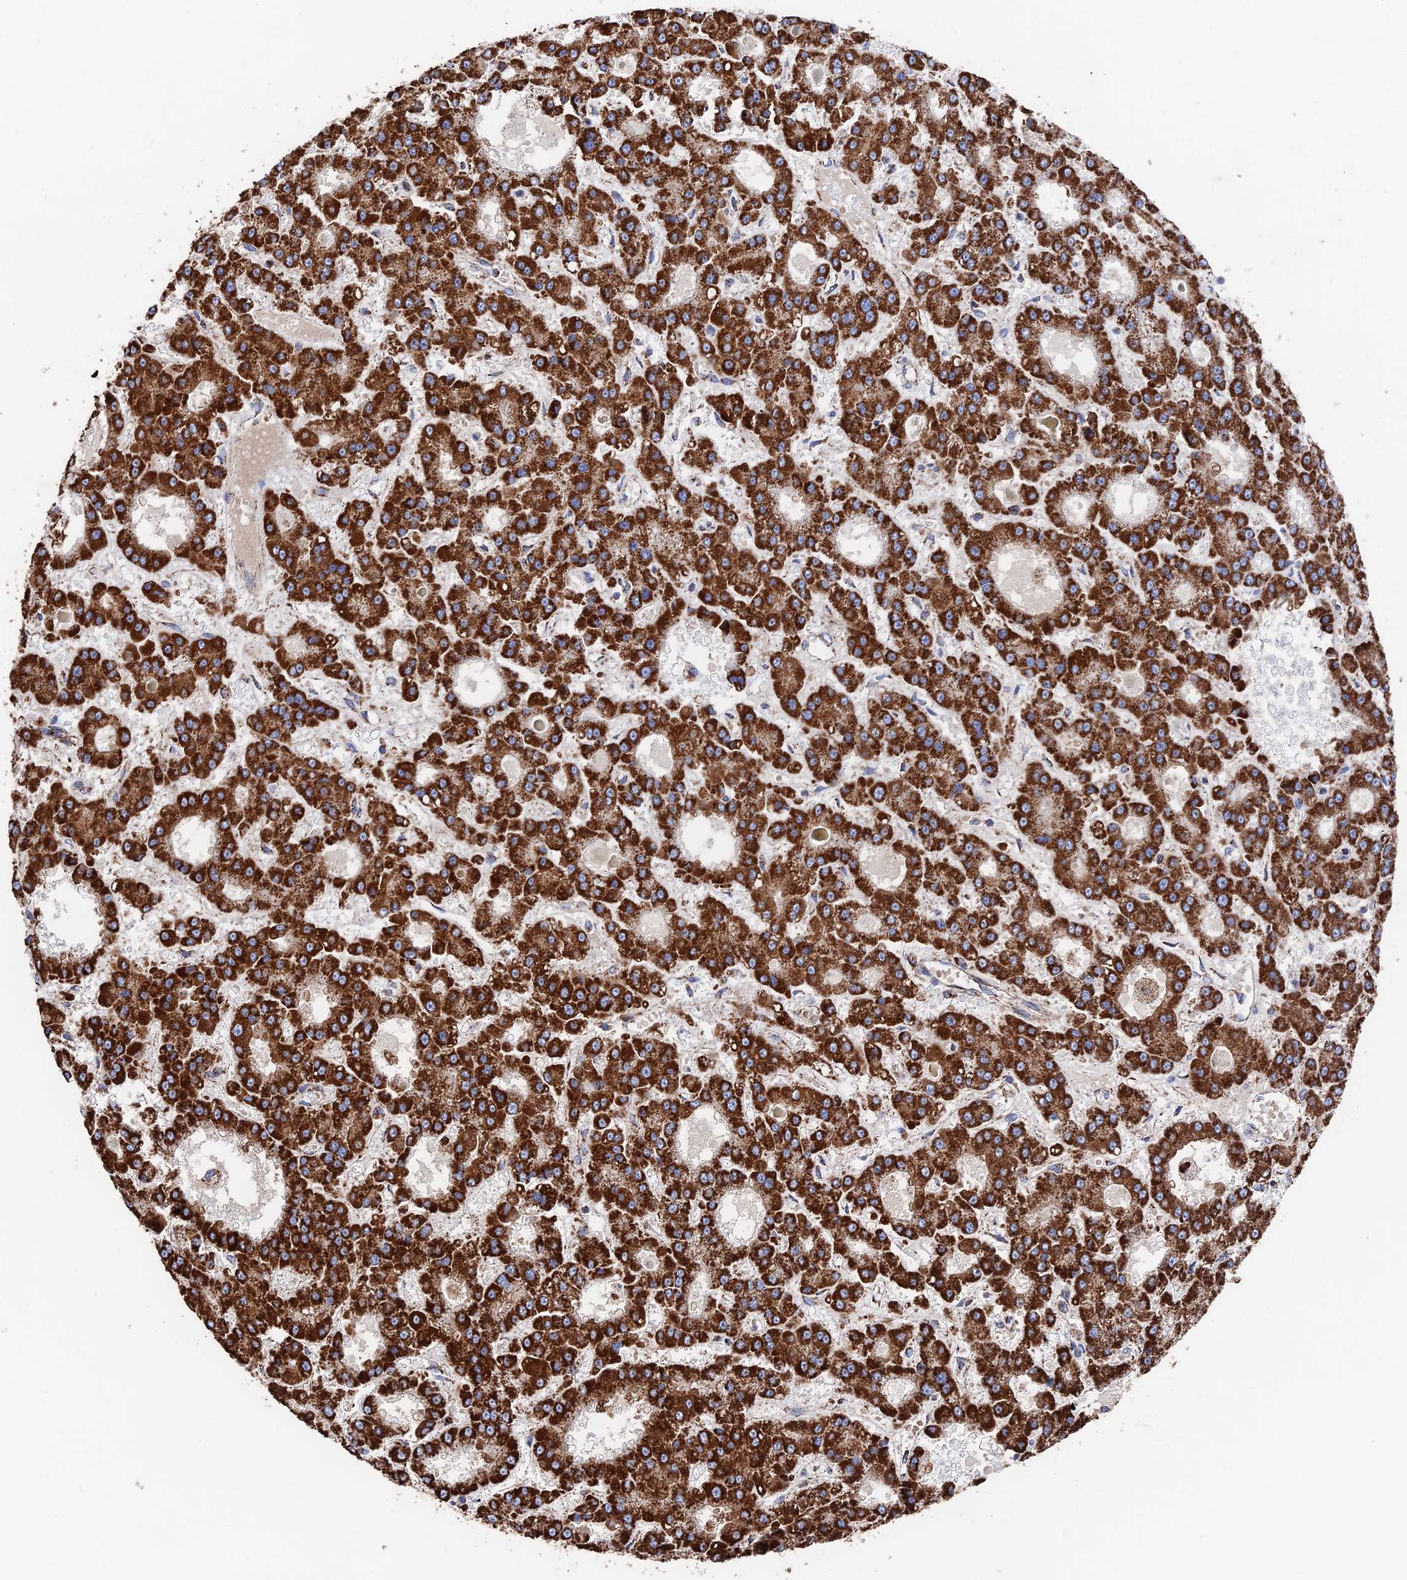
{"staining": {"intensity": "strong", "quantity": ">75%", "location": "cytoplasmic/membranous"}, "tissue": "liver cancer", "cell_type": "Tumor cells", "image_type": "cancer", "snomed": [{"axis": "morphology", "description": "Carcinoma, Hepatocellular, NOS"}, {"axis": "topography", "description": "Liver"}], "caption": "Liver cancer (hepatocellular carcinoma) stained with immunohistochemistry (IHC) exhibits strong cytoplasmic/membranous expression in approximately >75% of tumor cells.", "gene": "HAUS8", "patient": {"sex": "male", "age": 70}}